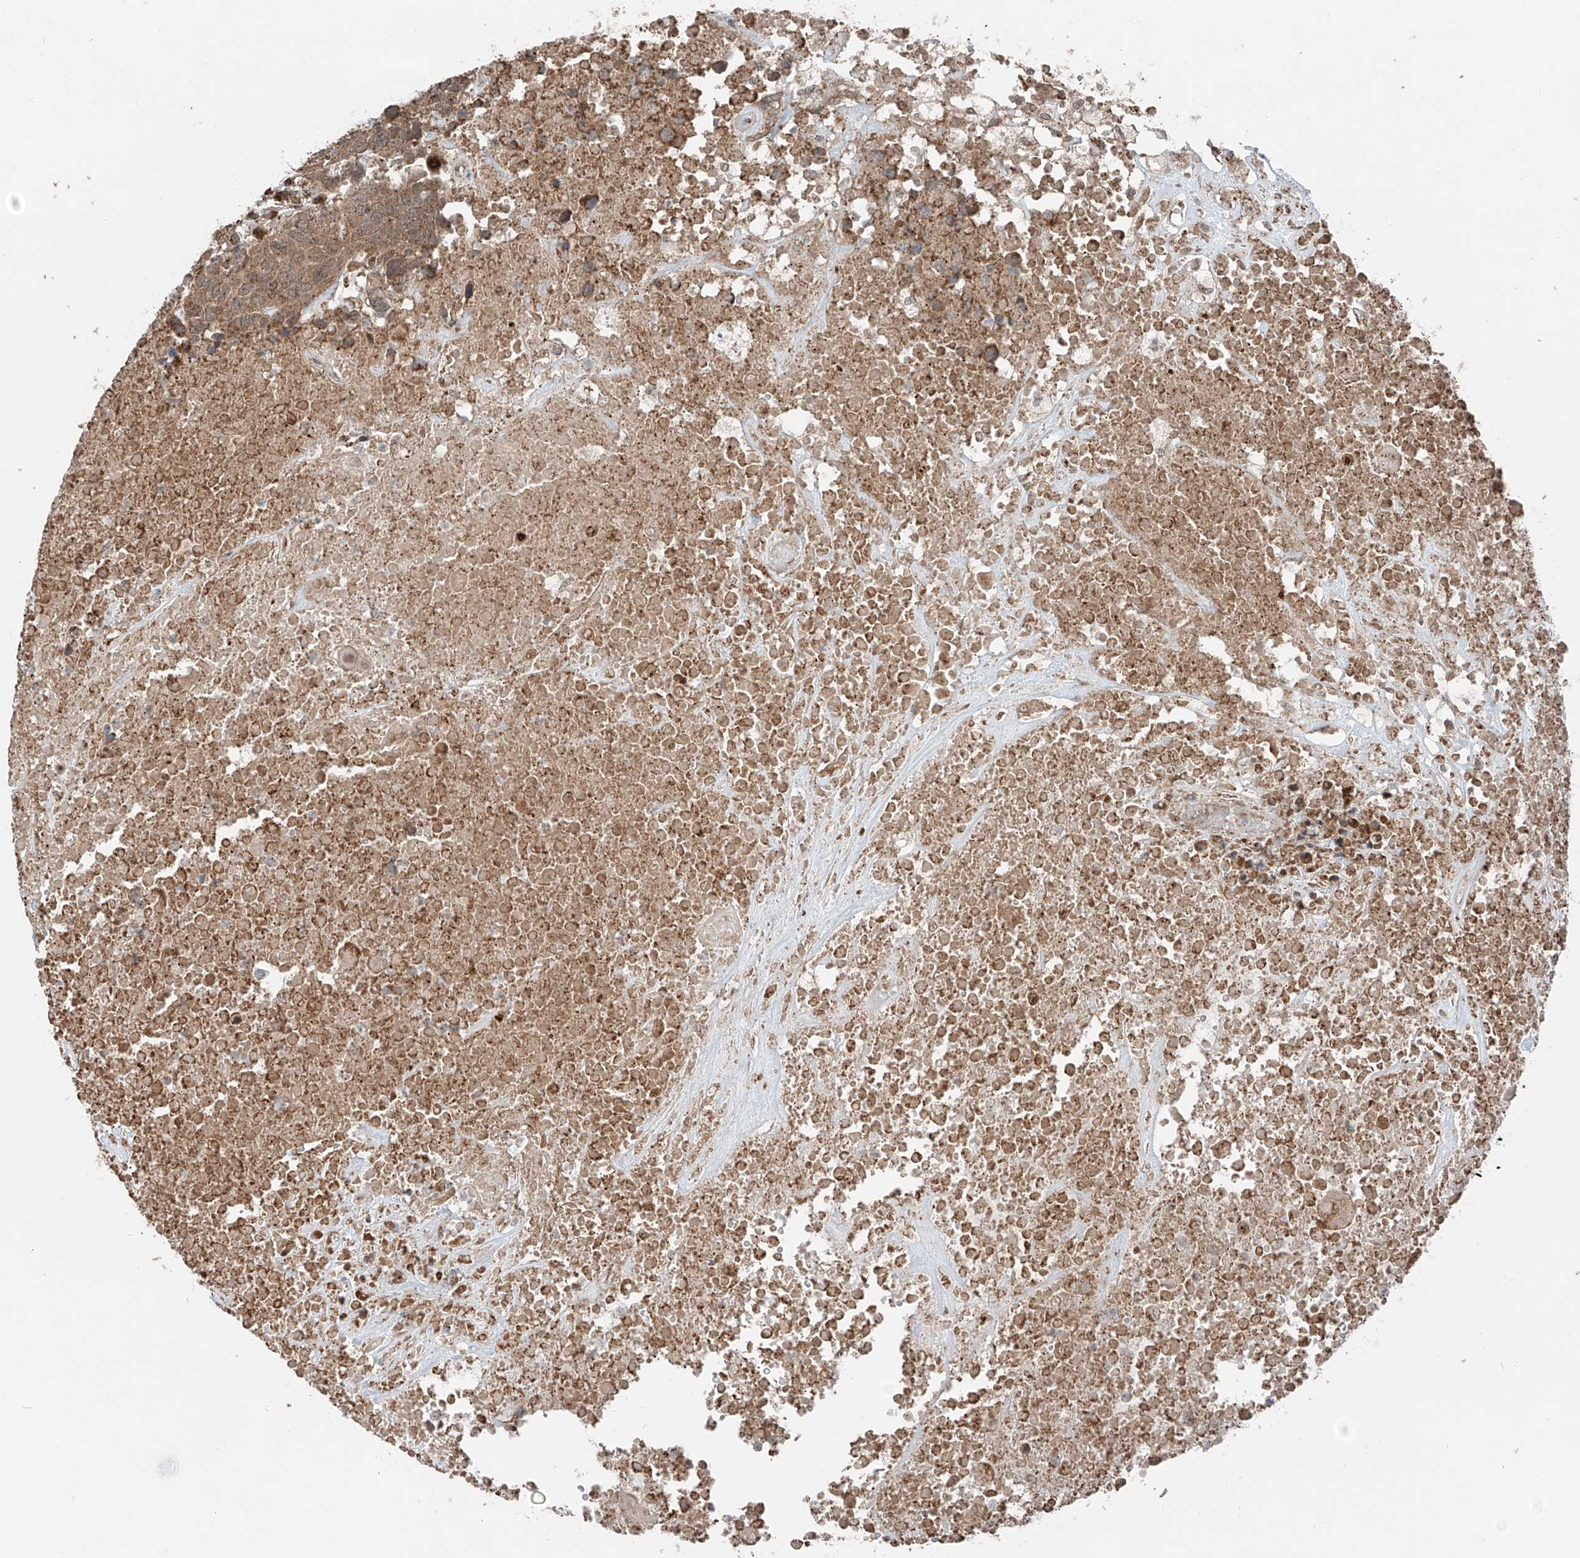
{"staining": {"intensity": "moderate", "quantity": ">75%", "location": "cytoplasmic/membranous"}, "tissue": "head and neck cancer", "cell_type": "Tumor cells", "image_type": "cancer", "snomed": [{"axis": "morphology", "description": "Squamous cell carcinoma, NOS"}, {"axis": "topography", "description": "Head-Neck"}], "caption": "Head and neck cancer (squamous cell carcinoma) stained with a brown dye exhibits moderate cytoplasmic/membranous positive positivity in about >75% of tumor cells.", "gene": "CEP162", "patient": {"sex": "male", "age": 66}}